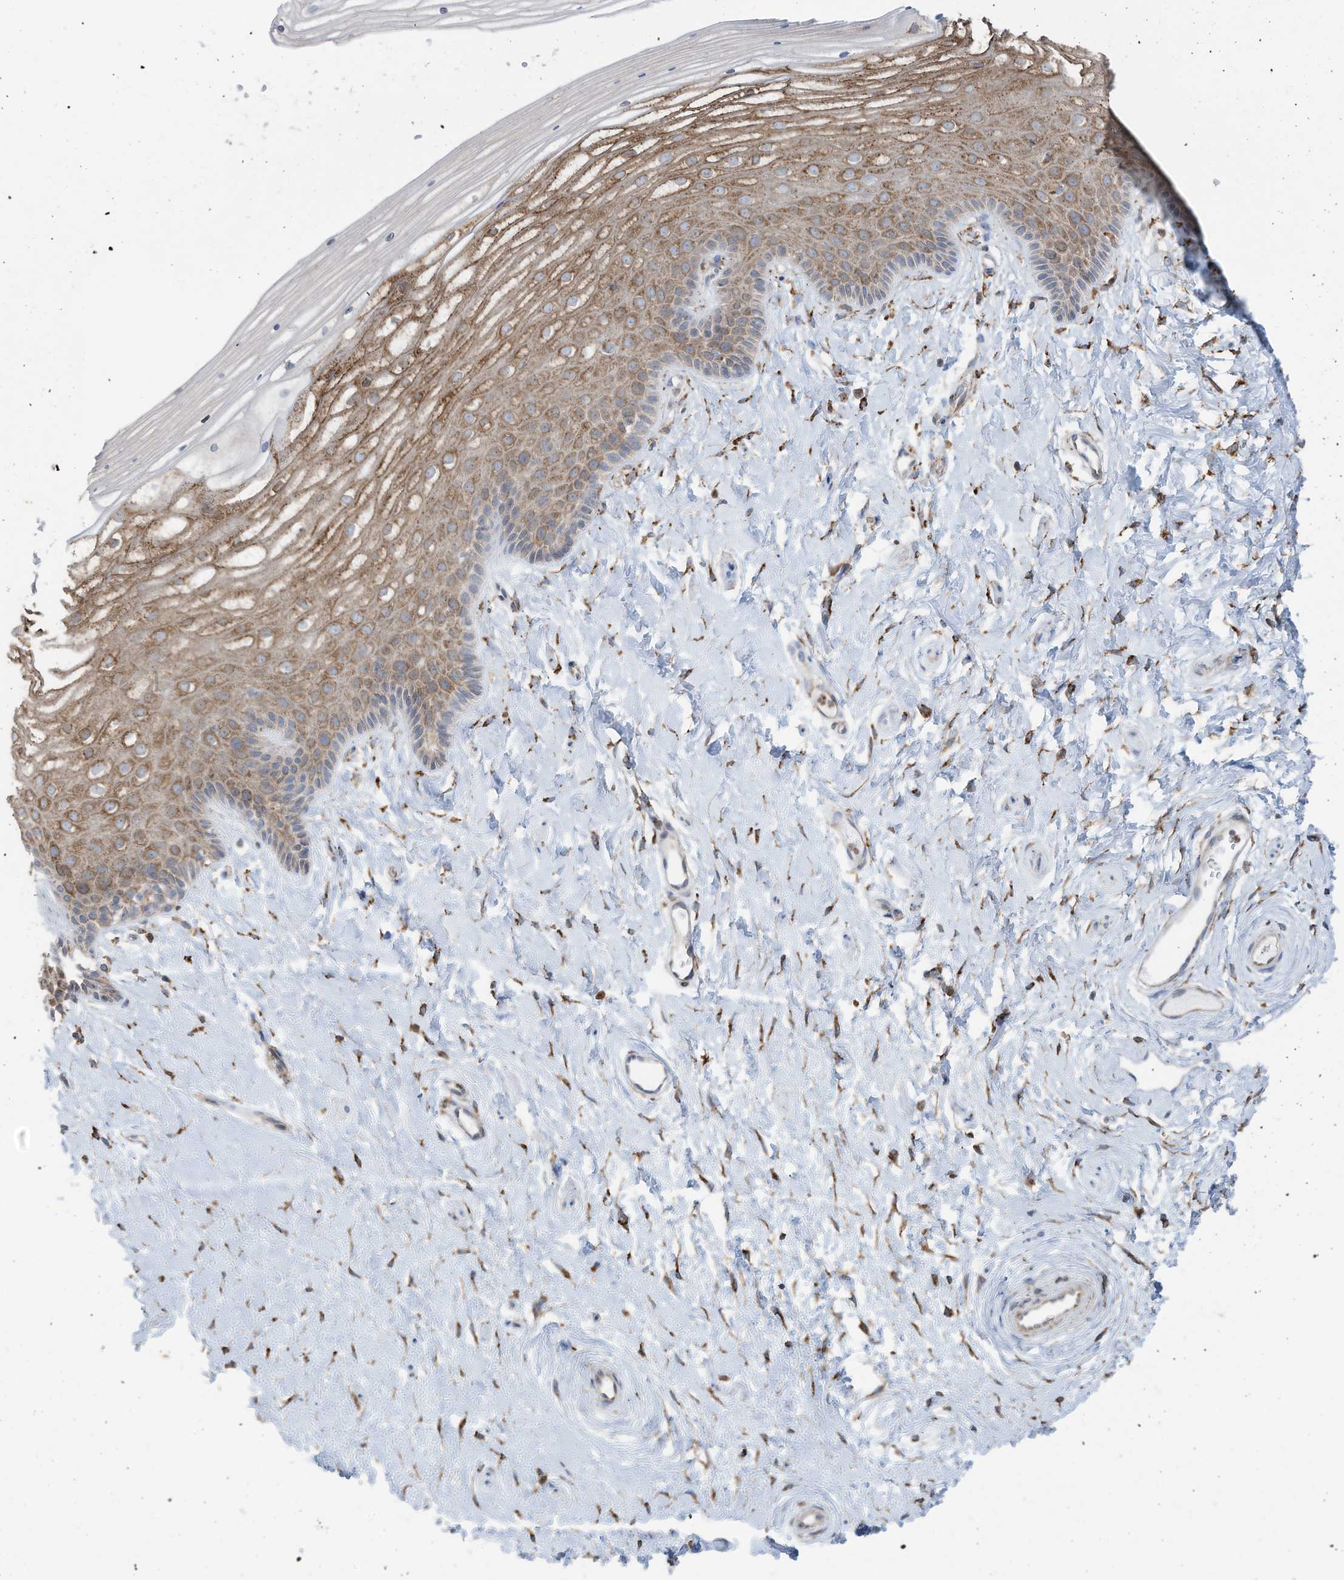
{"staining": {"intensity": "moderate", "quantity": ">75%", "location": "cytoplasmic/membranous"}, "tissue": "vagina", "cell_type": "Squamous epithelial cells", "image_type": "normal", "snomed": [{"axis": "morphology", "description": "Normal tissue, NOS"}, {"axis": "topography", "description": "Vagina"}, {"axis": "topography", "description": "Cervix"}], "caption": "Squamous epithelial cells demonstrate medium levels of moderate cytoplasmic/membranous expression in about >75% of cells in benign human vagina.", "gene": "ZNF354C", "patient": {"sex": "female", "age": 40}}